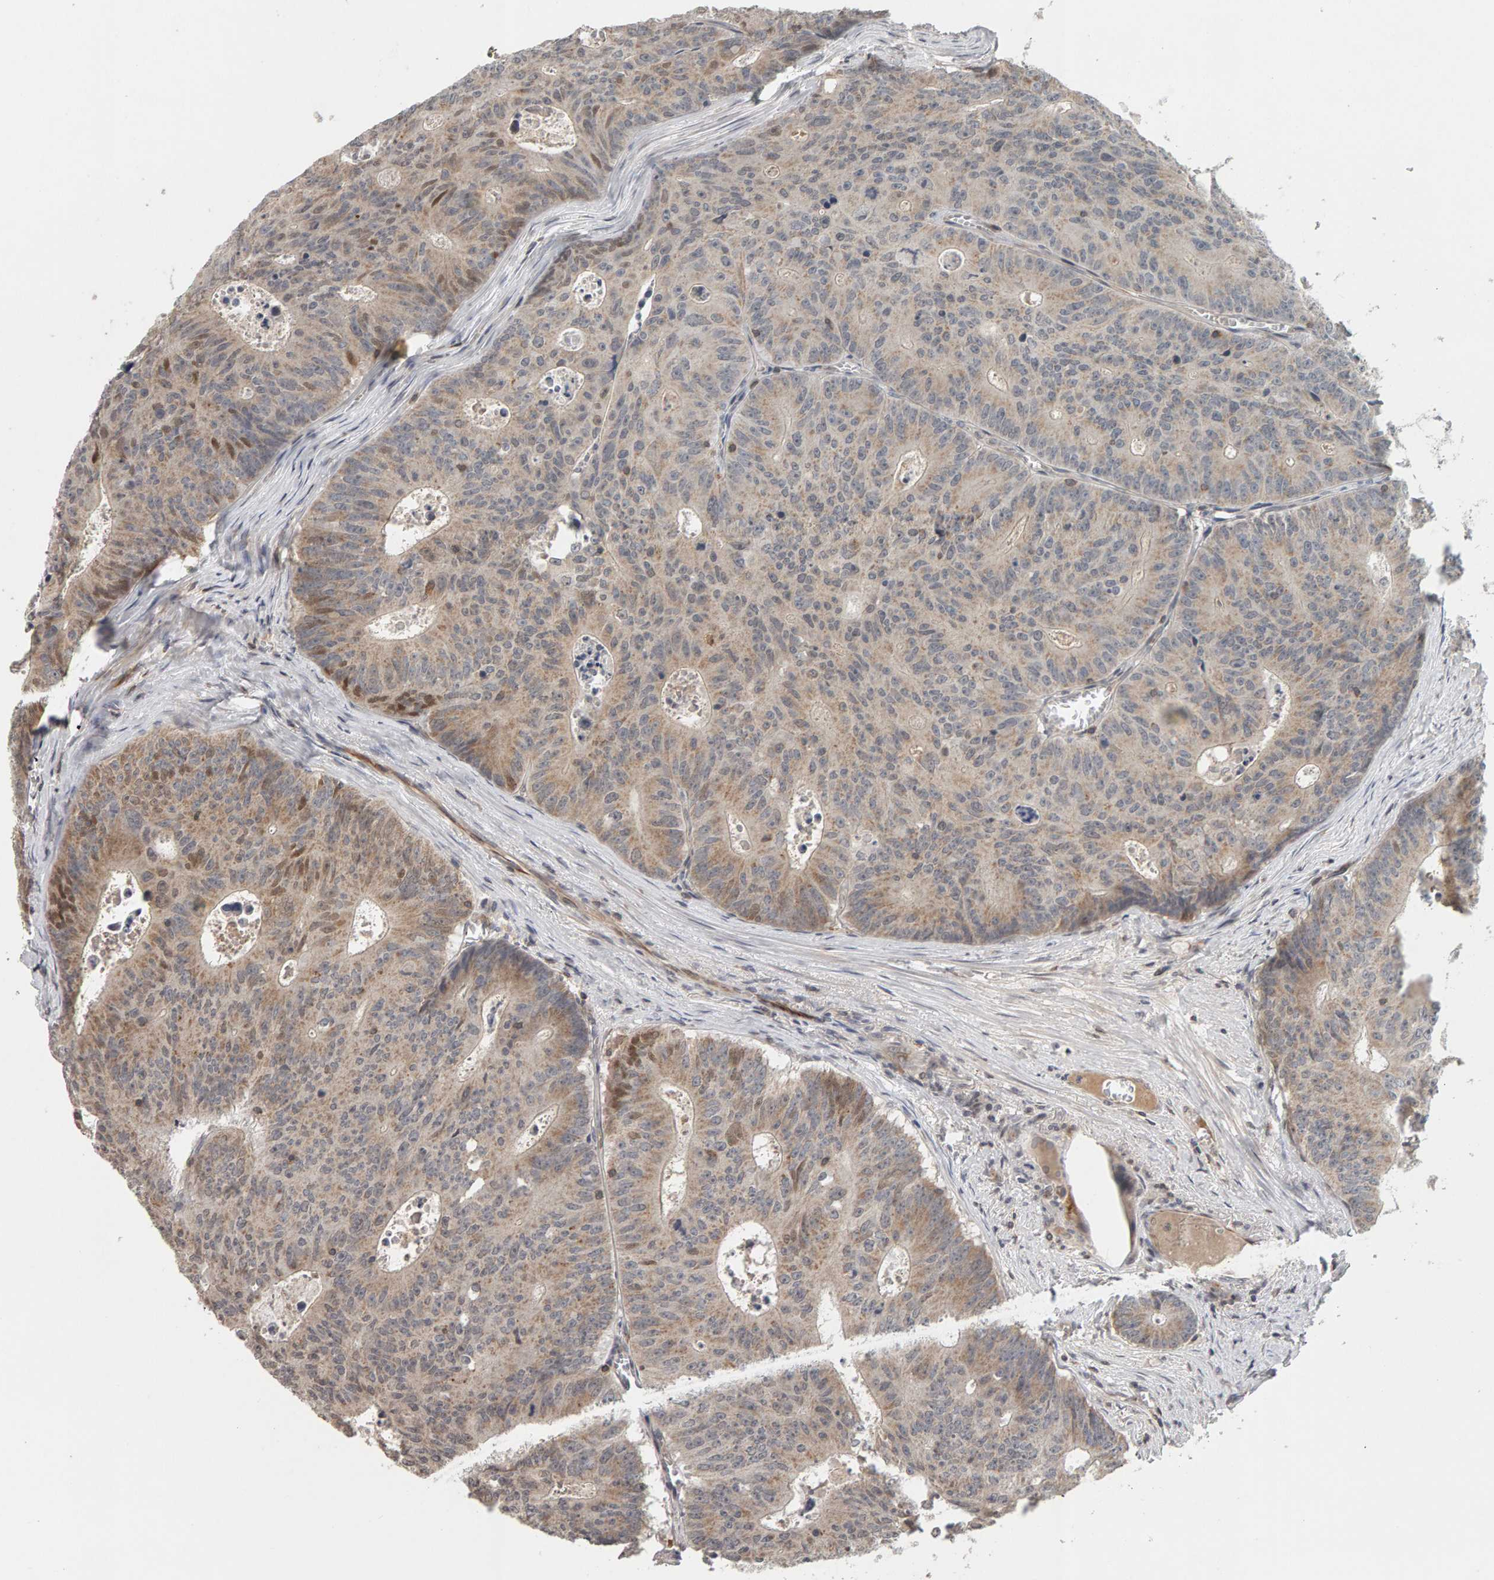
{"staining": {"intensity": "moderate", "quantity": "25%-75%", "location": "cytoplasmic/membranous,nuclear"}, "tissue": "colorectal cancer", "cell_type": "Tumor cells", "image_type": "cancer", "snomed": [{"axis": "morphology", "description": "Adenocarcinoma, NOS"}, {"axis": "topography", "description": "Colon"}], "caption": "Human adenocarcinoma (colorectal) stained with a protein marker shows moderate staining in tumor cells.", "gene": "TEFM", "patient": {"sex": "male", "age": 87}}